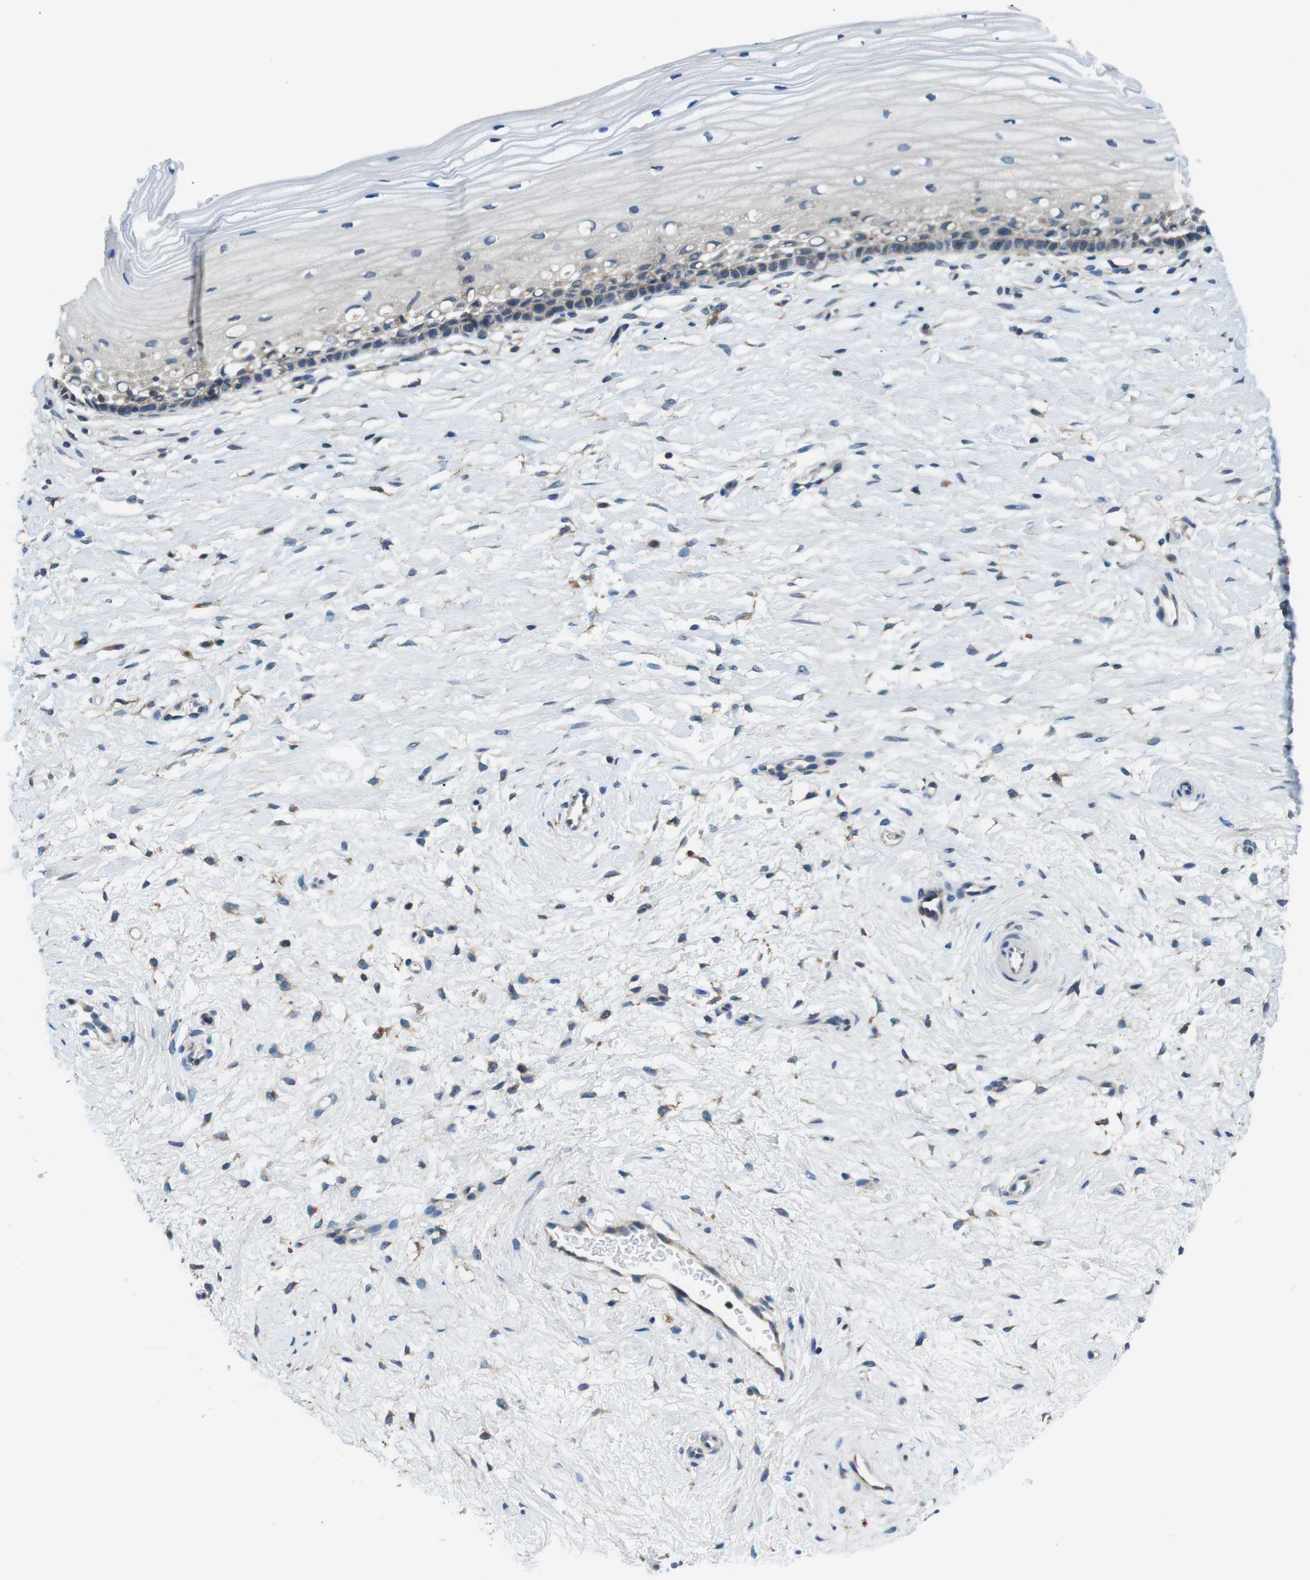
{"staining": {"intensity": "weak", "quantity": ">75%", "location": "cytoplasmic/membranous"}, "tissue": "cervix", "cell_type": "Glandular cells", "image_type": "normal", "snomed": [{"axis": "morphology", "description": "Normal tissue, NOS"}, {"axis": "topography", "description": "Cervix"}], "caption": "Immunohistochemical staining of benign cervix reveals low levels of weak cytoplasmic/membranous staining in approximately >75% of glandular cells.", "gene": "DENND4C", "patient": {"sex": "female", "age": 39}}